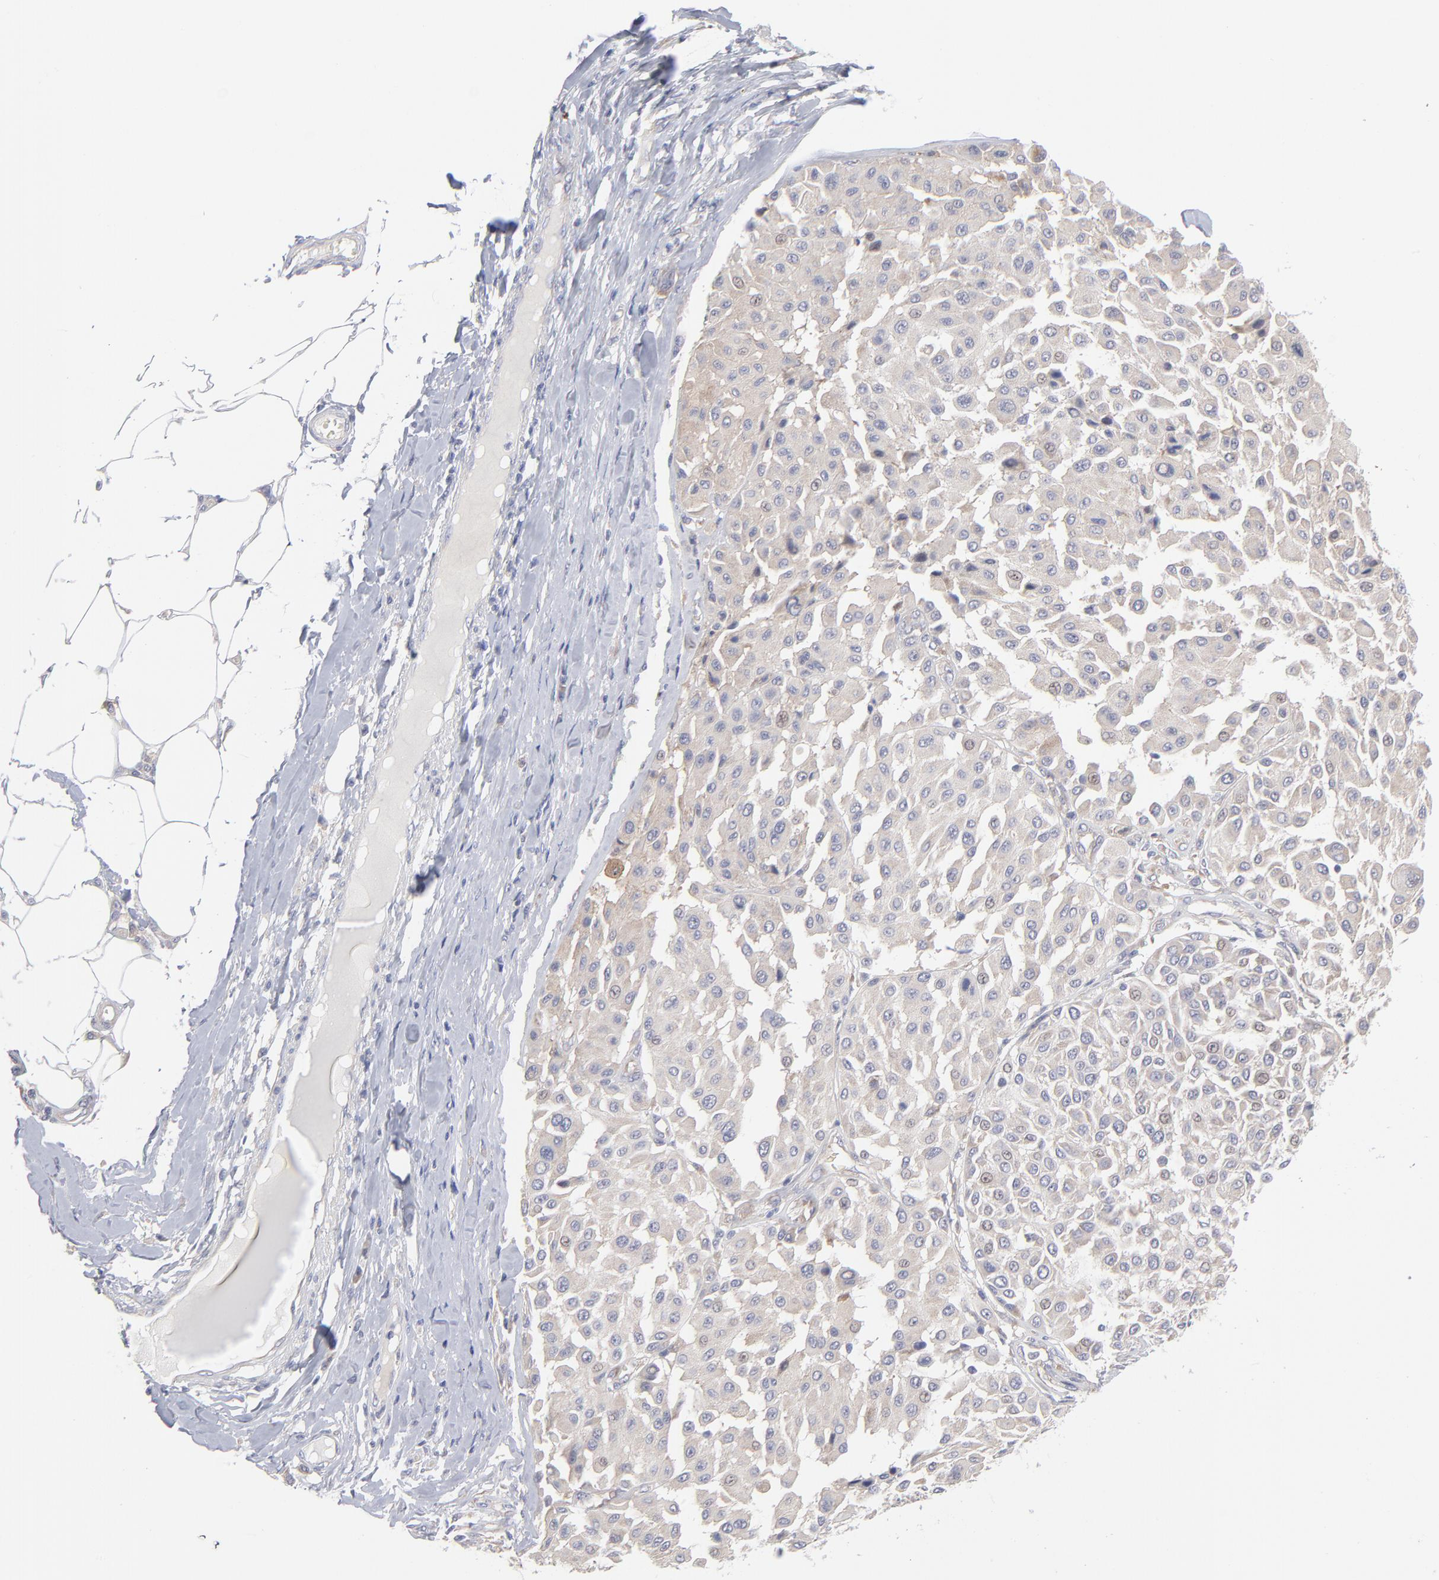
{"staining": {"intensity": "negative", "quantity": "none", "location": "none"}, "tissue": "melanoma", "cell_type": "Tumor cells", "image_type": "cancer", "snomed": [{"axis": "morphology", "description": "Malignant melanoma, Metastatic site"}, {"axis": "topography", "description": "Soft tissue"}], "caption": "Tumor cells show no significant protein expression in melanoma.", "gene": "RPS24", "patient": {"sex": "male", "age": 41}}